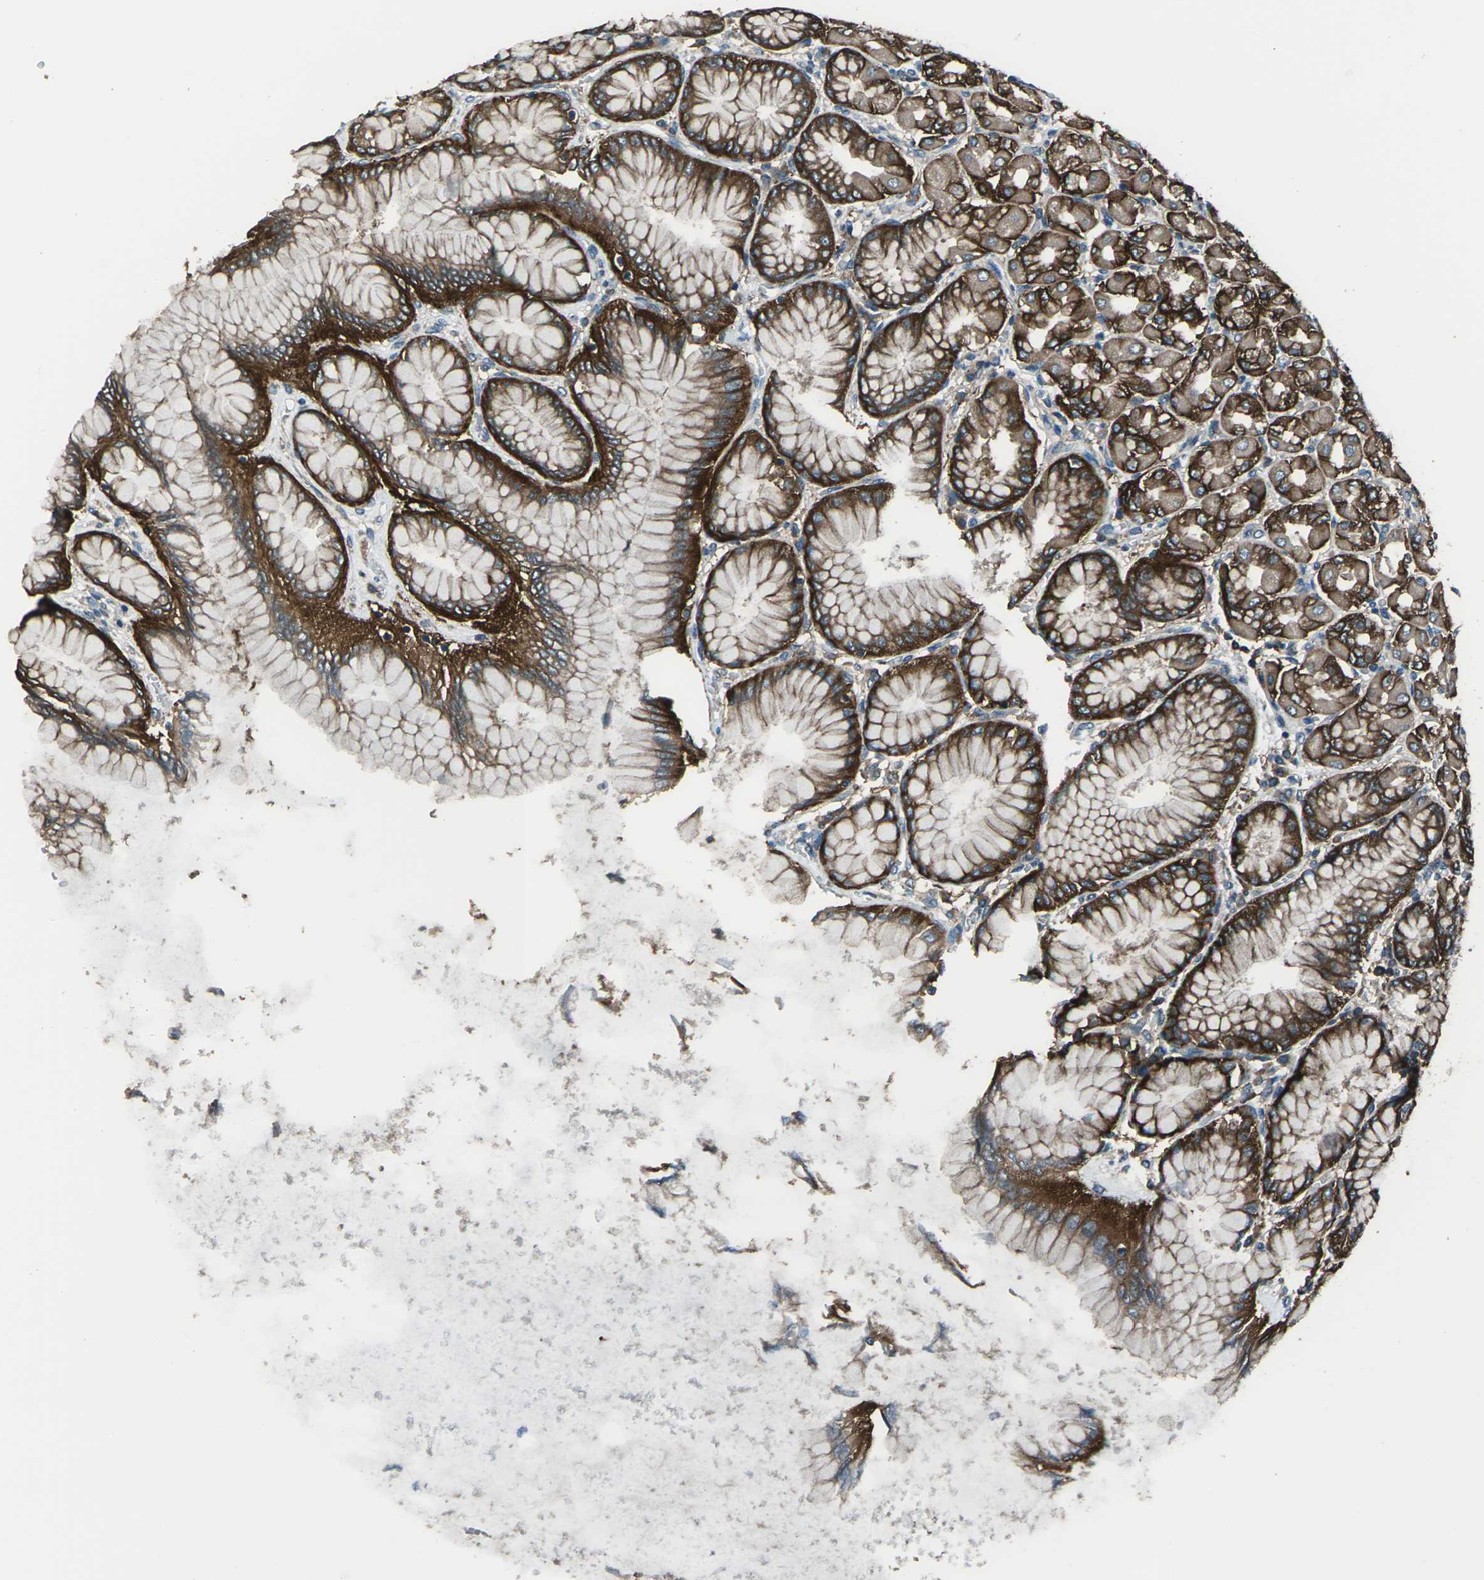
{"staining": {"intensity": "strong", "quantity": ">75%", "location": "cytoplasmic/membranous"}, "tissue": "stomach", "cell_type": "Glandular cells", "image_type": "normal", "snomed": [{"axis": "morphology", "description": "Normal tissue, NOS"}, {"axis": "topography", "description": "Stomach, upper"}], "caption": "Normal stomach was stained to show a protein in brown. There is high levels of strong cytoplasmic/membranous staining in about >75% of glandular cells.", "gene": "CMTM4", "patient": {"sex": "female", "age": 56}}